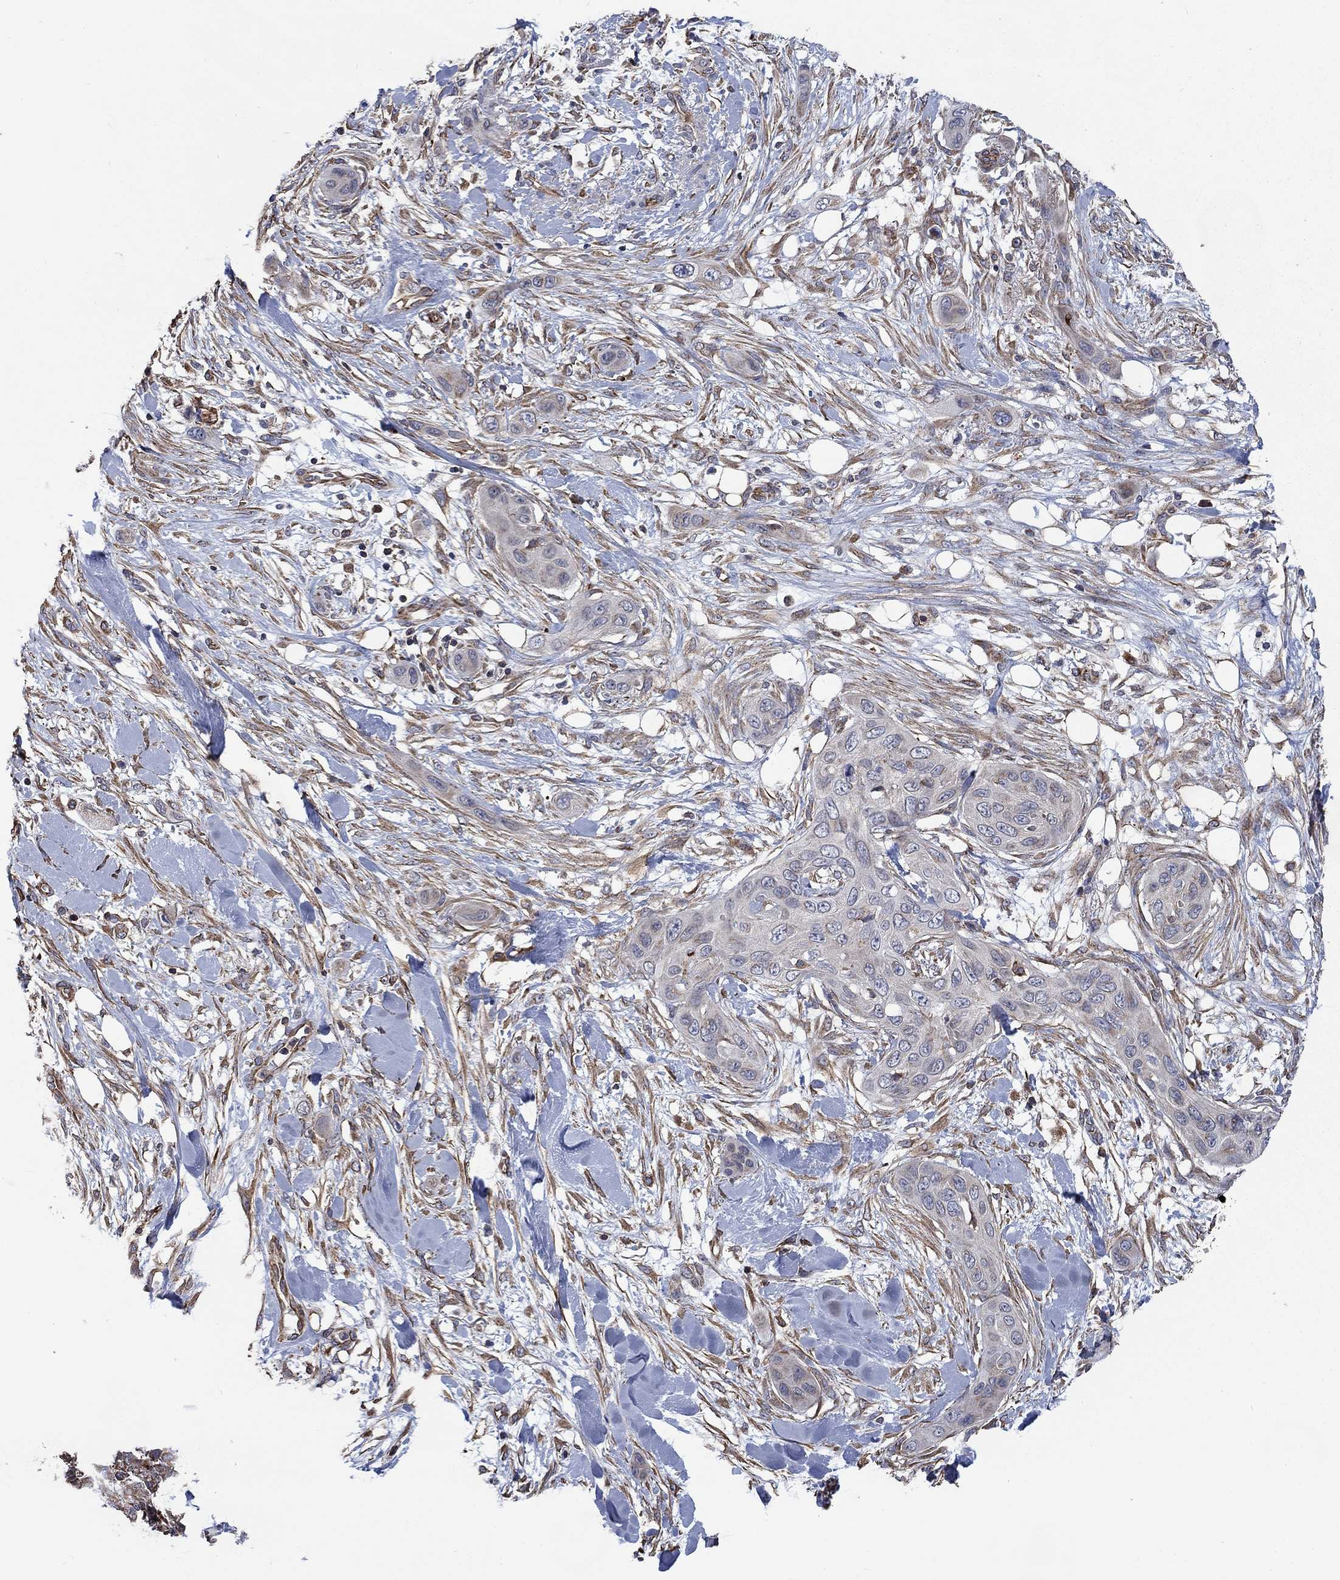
{"staining": {"intensity": "negative", "quantity": "none", "location": "none"}, "tissue": "skin cancer", "cell_type": "Tumor cells", "image_type": "cancer", "snomed": [{"axis": "morphology", "description": "Squamous cell carcinoma, NOS"}, {"axis": "topography", "description": "Skin"}], "caption": "High power microscopy image of an immunohistochemistry image of skin squamous cell carcinoma, revealing no significant staining in tumor cells.", "gene": "NDUFC1", "patient": {"sex": "male", "age": 78}}